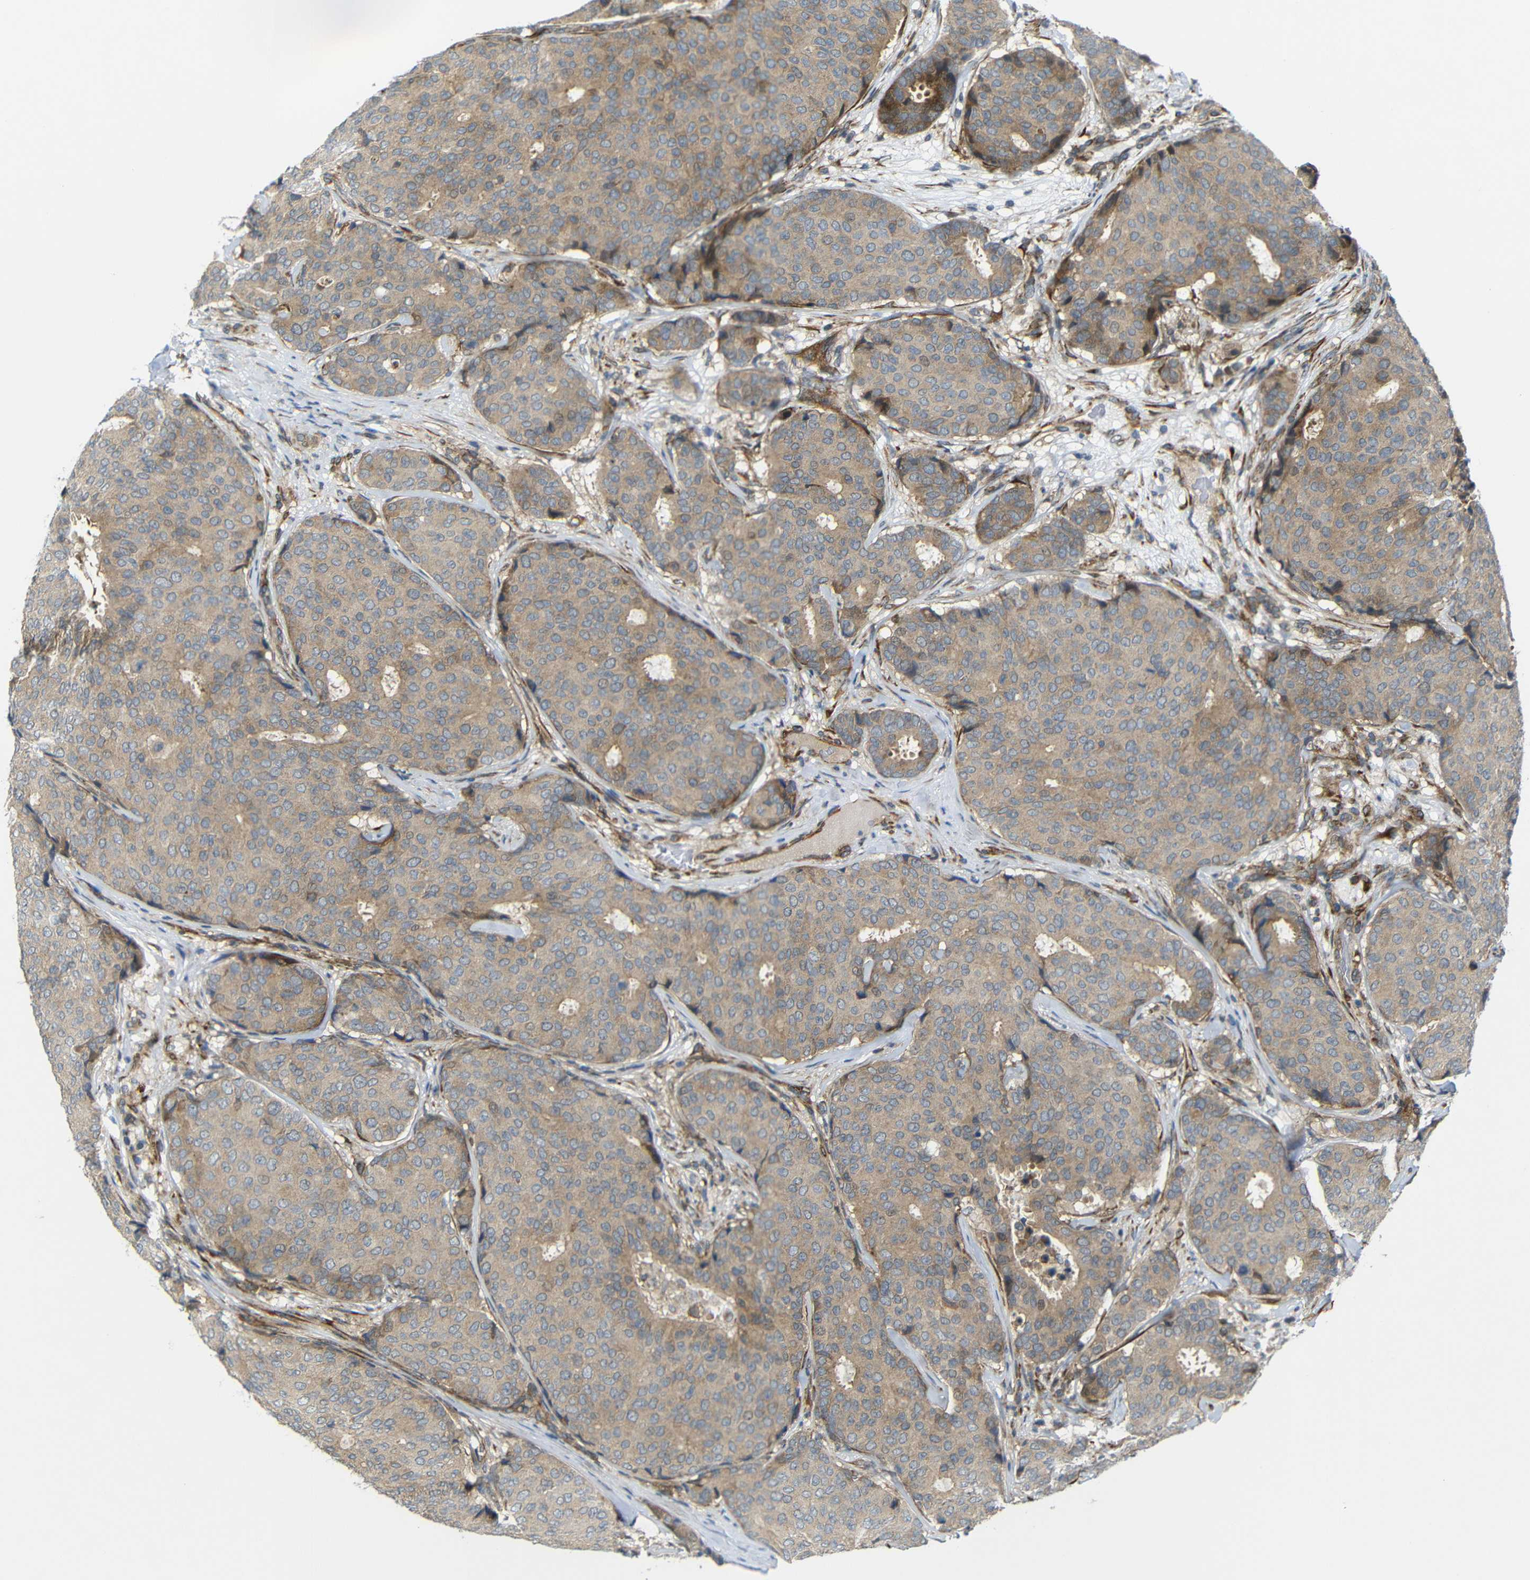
{"staining": {"intensity": "weak", "quantity": ">75%", "location": "cytoplasmic/membranous"}, "tissue": "breast cancer", "cell_type": "Tumor cells", "image_type": "cancer", "snomed": [{"axis": "morphology", "description": "Duct carcinoma"}, {"axis": "topography", "description": "Breast"}], "caption": "This is a micrograph of immunohistochemistry staining of invasive ductal carcinoma (breast), which shows weak staining in the cytoplasmic/membranous of tumor cells.", "gene": "P3H2", "patient": {"sex": "female", "age": 75}}